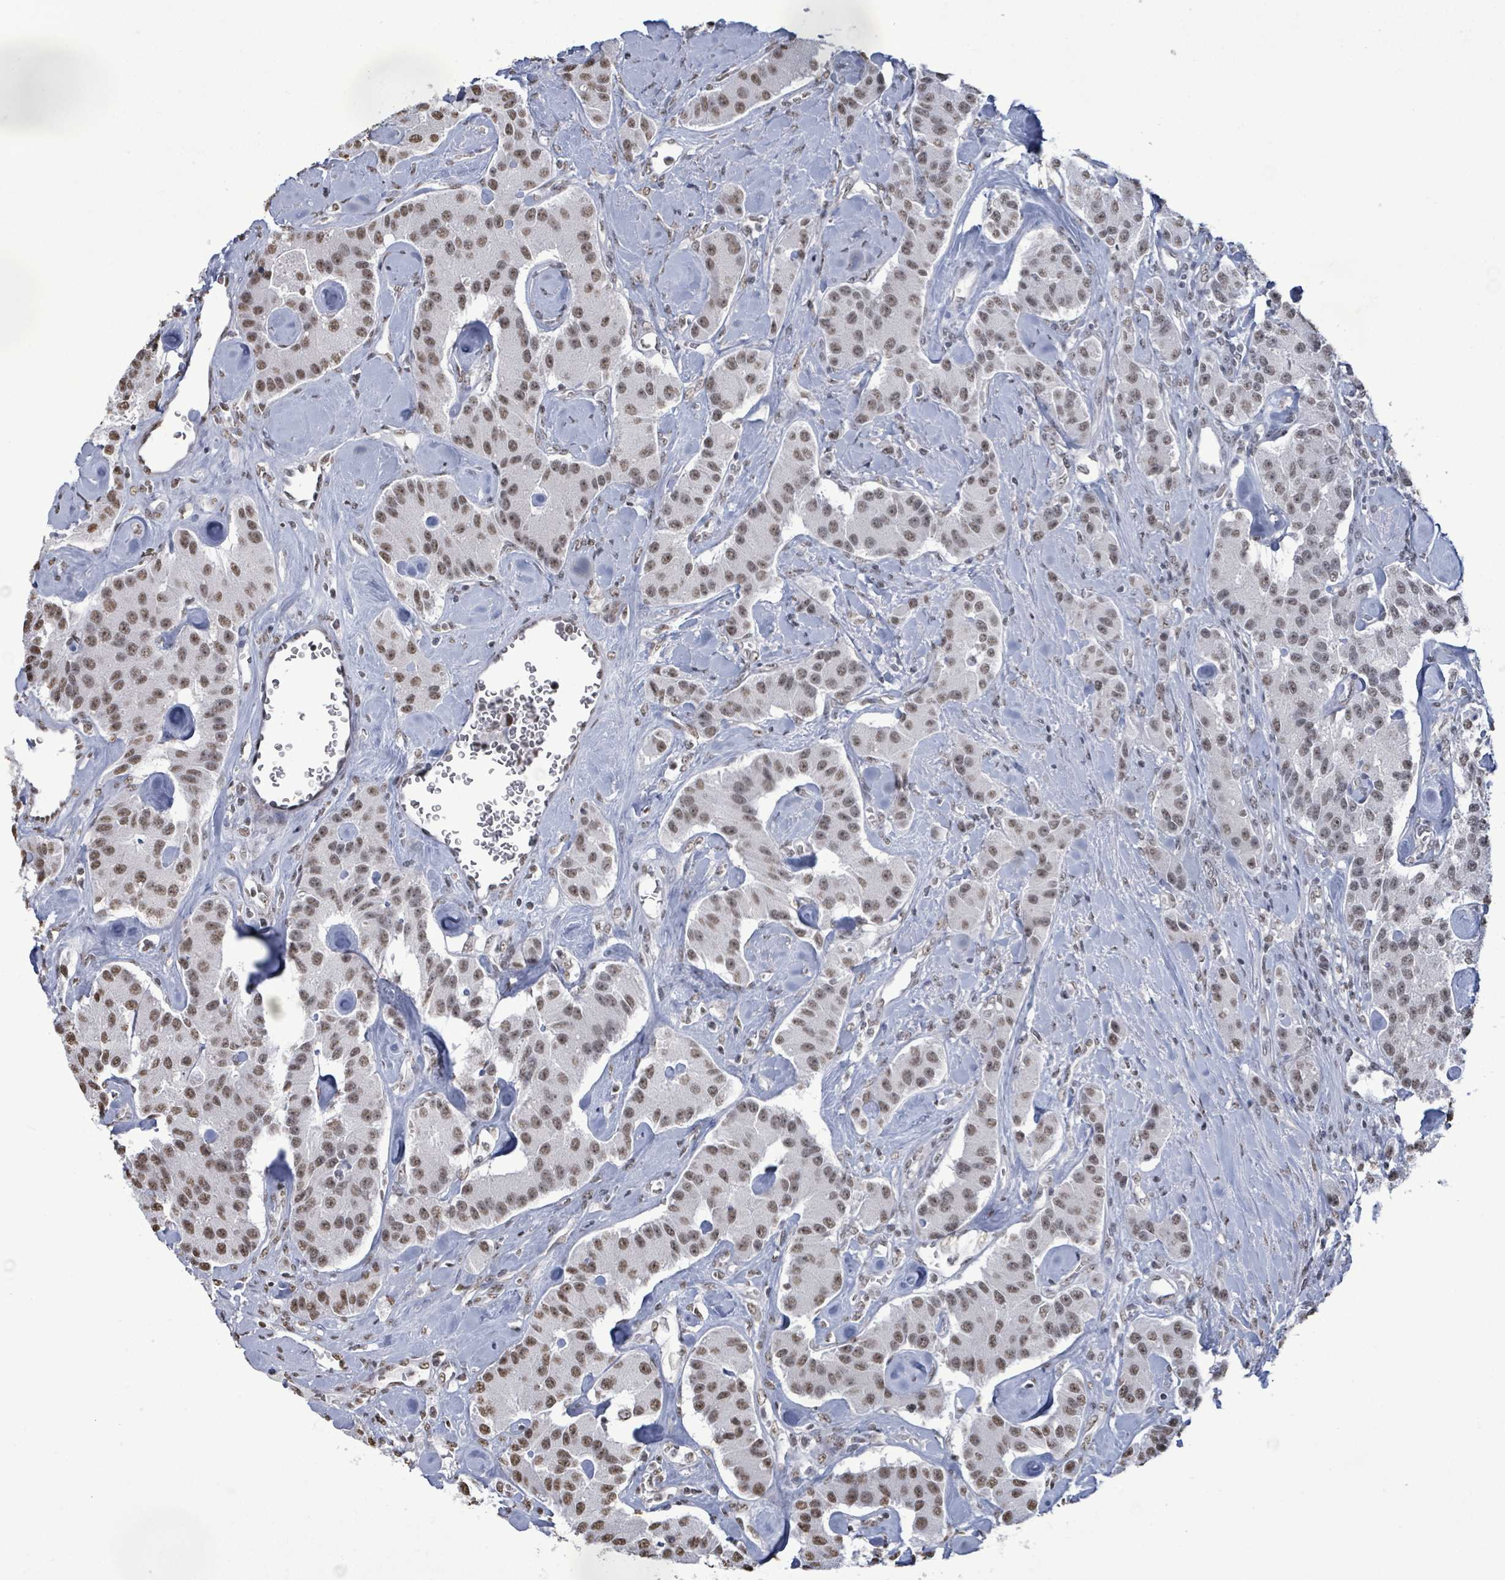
{"staining": {"intensity": "moderate", "quantity": ">75%", "location": "nuclear"}, "tissue": "carcinoid", "cell_type": "Tumor cells", "image_type": "cancer", "snomed": [{"axis": "morphology", "description": "Carcinoid, malignant, NOS"}, {"axis": "topography", "description": "Pancreas"}], "caption": "The histopathology image reveals a brown stain indicating the presence of a protein in the nuclear of tumor cells in malignant carcinoid.", "gene": "SAMD14", "patient": {"sex": "male", "age": 41}}